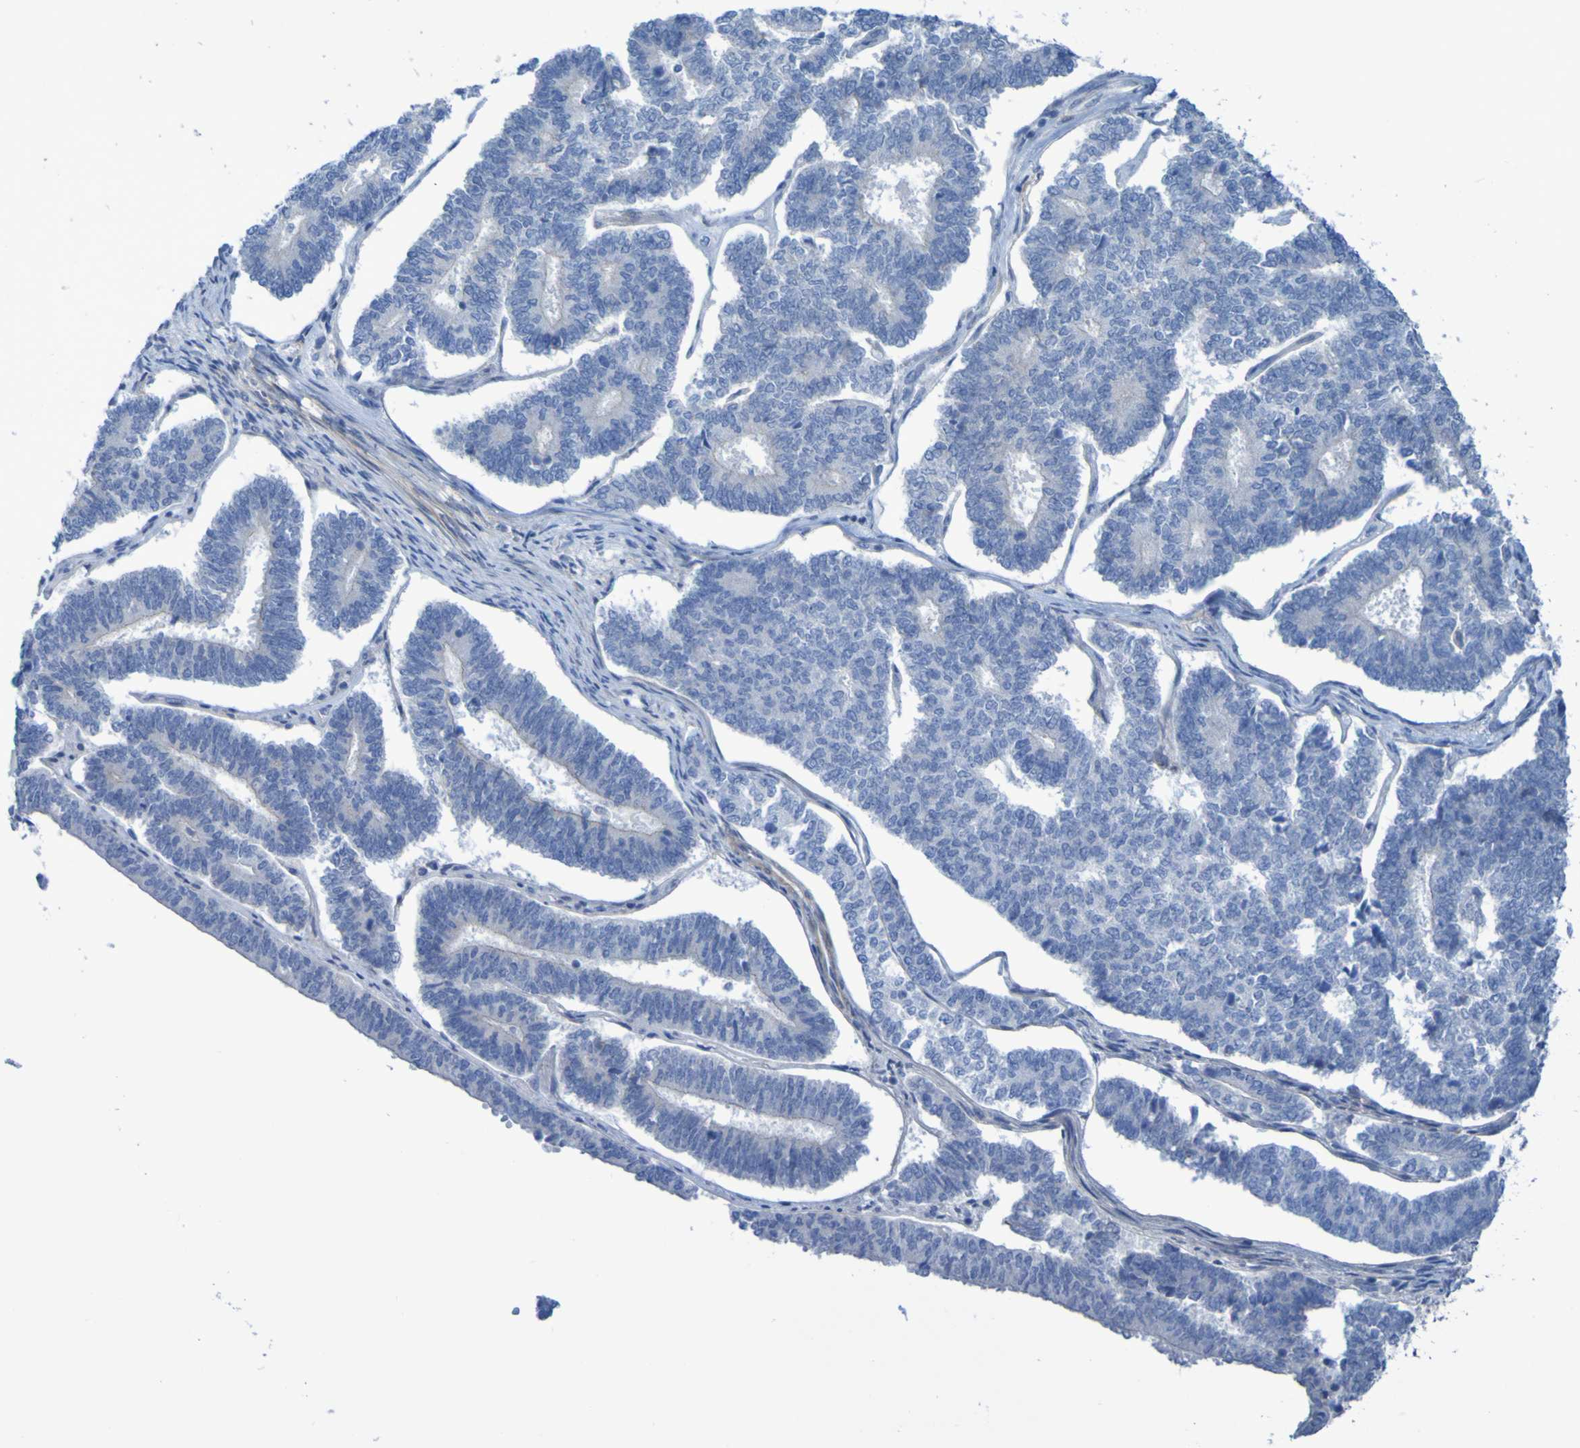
{"staining": {"intensity": "negative", "quantity": "none", "location": "none"}, "tissue": "endometrial cancer", "cell_type": "Tumor cells", "image_type": "cancer", "snomed": [{"axis": "morphology", "description": "Adenocarcinoma, NOS"}, {"axis": "topography", "description": "Endometrium"}], "caption": "Protein analysis of endometrial cancer (adenocarcinoma) shows no significant positivity in tumor cells.", "gene": "LPP", "patient": {"sex": "female", "age": 70}}